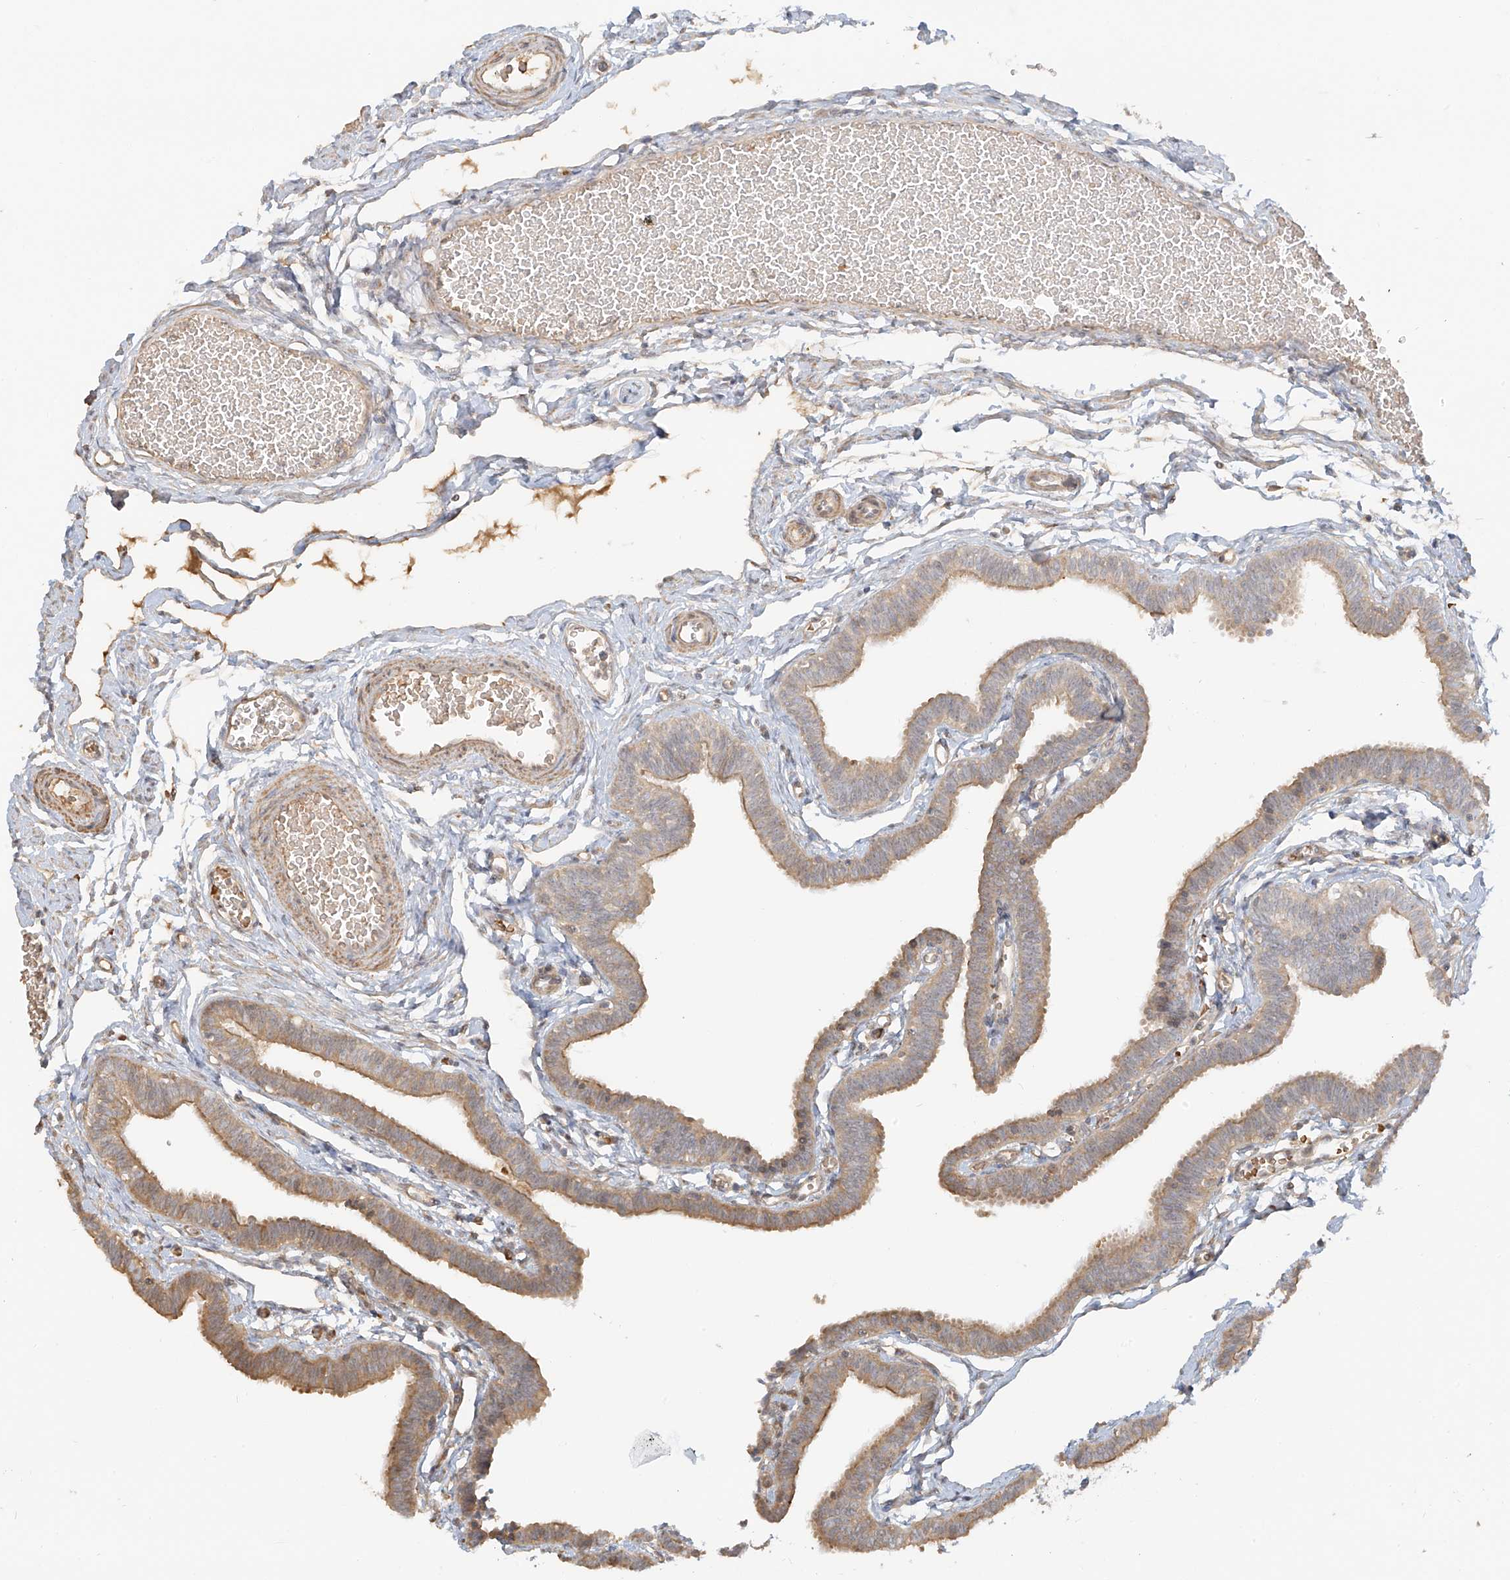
{"staining": {"intensity": "moderate", "quantity": "25%-75%", "location": "cytoplasmic/membranous"}, "tissue": "fallopian tube", "cell_type": "Glandular cells", "image_type": "normal", "snomed": [{"axis": "morphology", "description": "Normal tissue, NOS"}, {"axis": "topography", "description": "Fallopian tube"}, {"axis": "topography", "description": "Ovary"}], "caption": "Protein staining displays moderate cytoplasmic/membranous positivity in about 25%-75% of glandular cells in unremarkable fallopian tube. Using DAB (3,3'-diaminobenzidine) (brown) and hematoxylin (blue) stains, captured at high magnification using brightfield microscopy.", "gene": "UPK1B", "patient": {"sex": "female", "age": 23}}